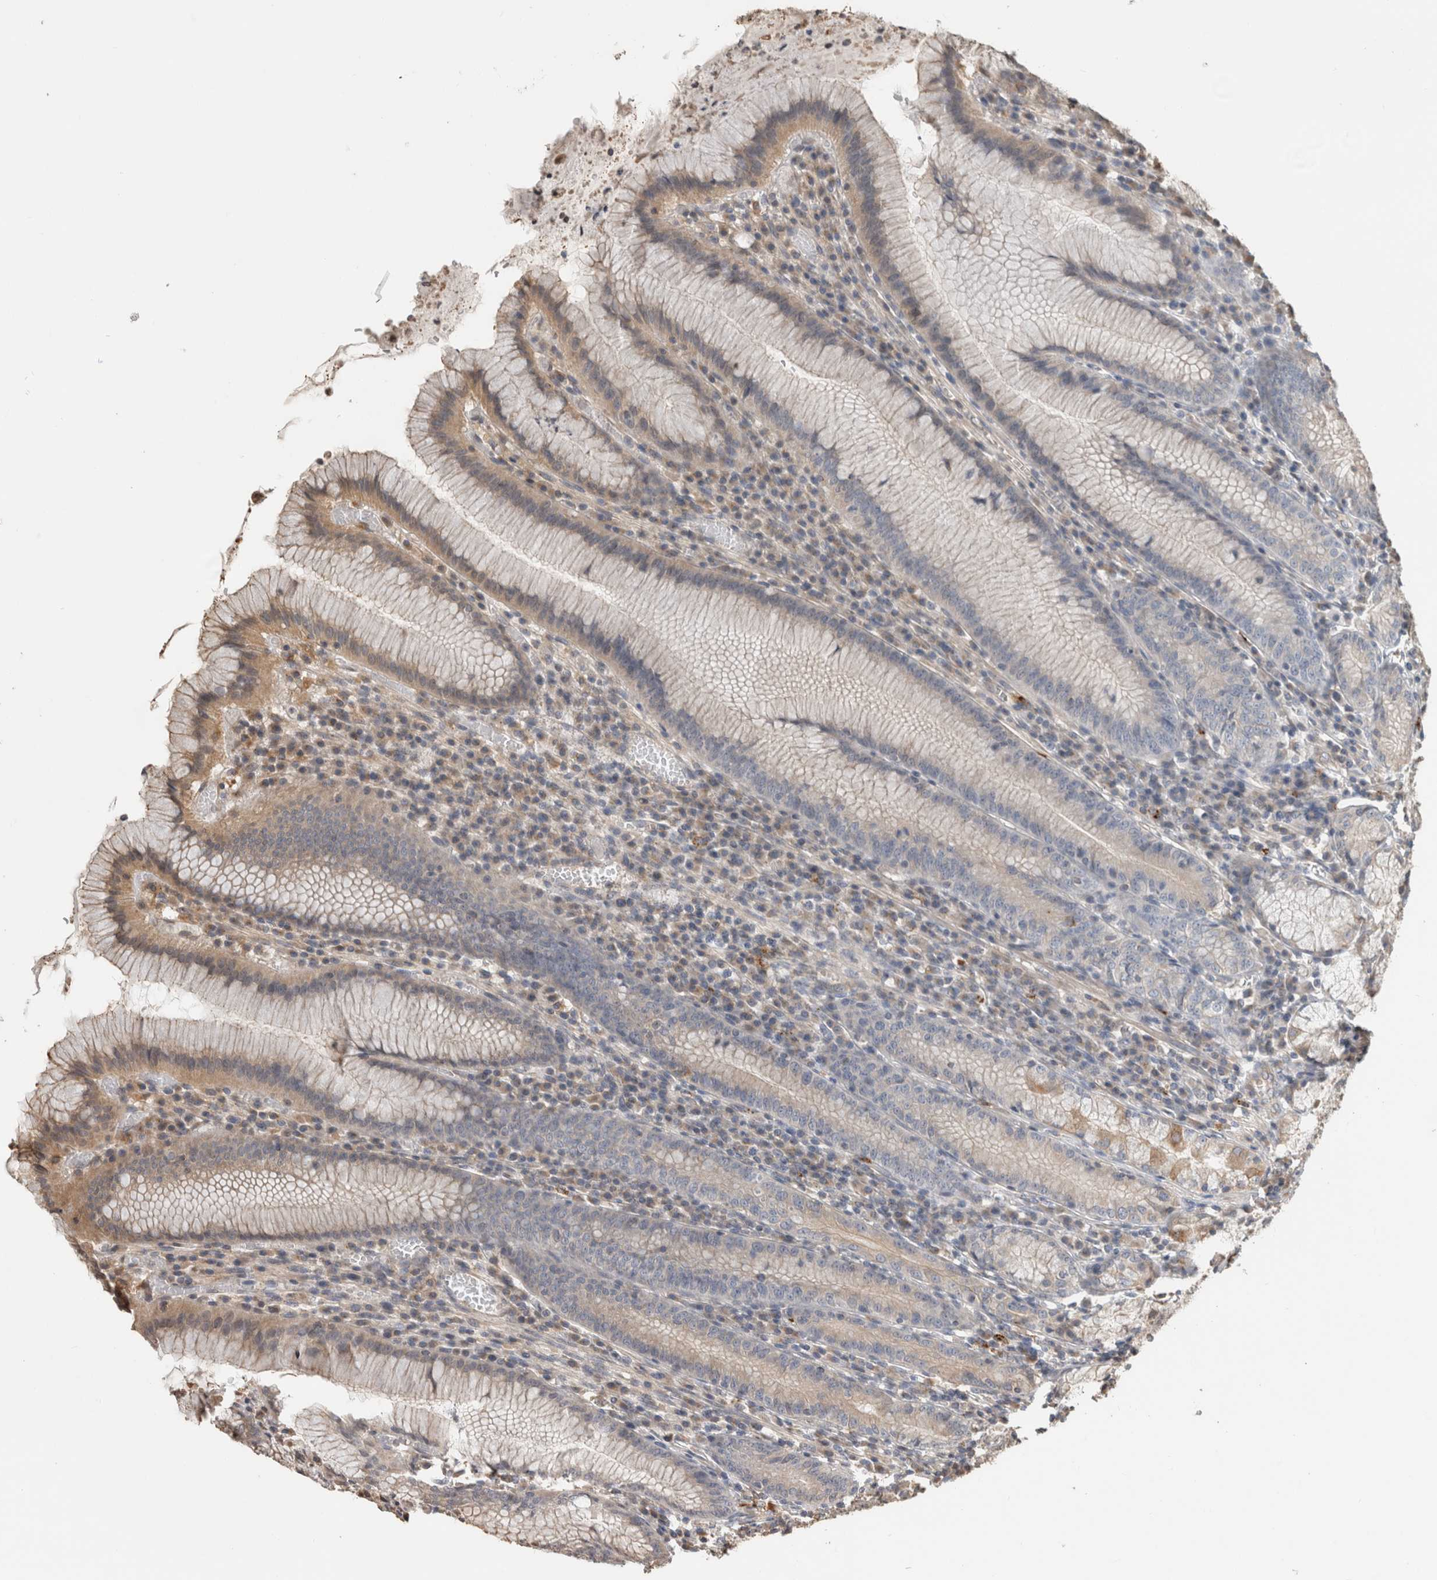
{"staining": {"intensity": "weak", "quantity": ">75%", "location": "cytoplasmic/membranous"}, "tissue": "stomach", "cell_type": "Glandular cells", "image_type": "normal", "snomed": [{"axis": "morphology", "description": "Normal tissue, NOS"}, {"axis": "topography", "description": "Stomach"}], "caption": "The image exhibits immunohistochemical staining of unremarkable stomach. There is weak cytoplasmic/membranous expression is appreciated in about >75% of glandular cells.", "gene": "CLIP1", "patient": {"sex": "male", "age": 55}}